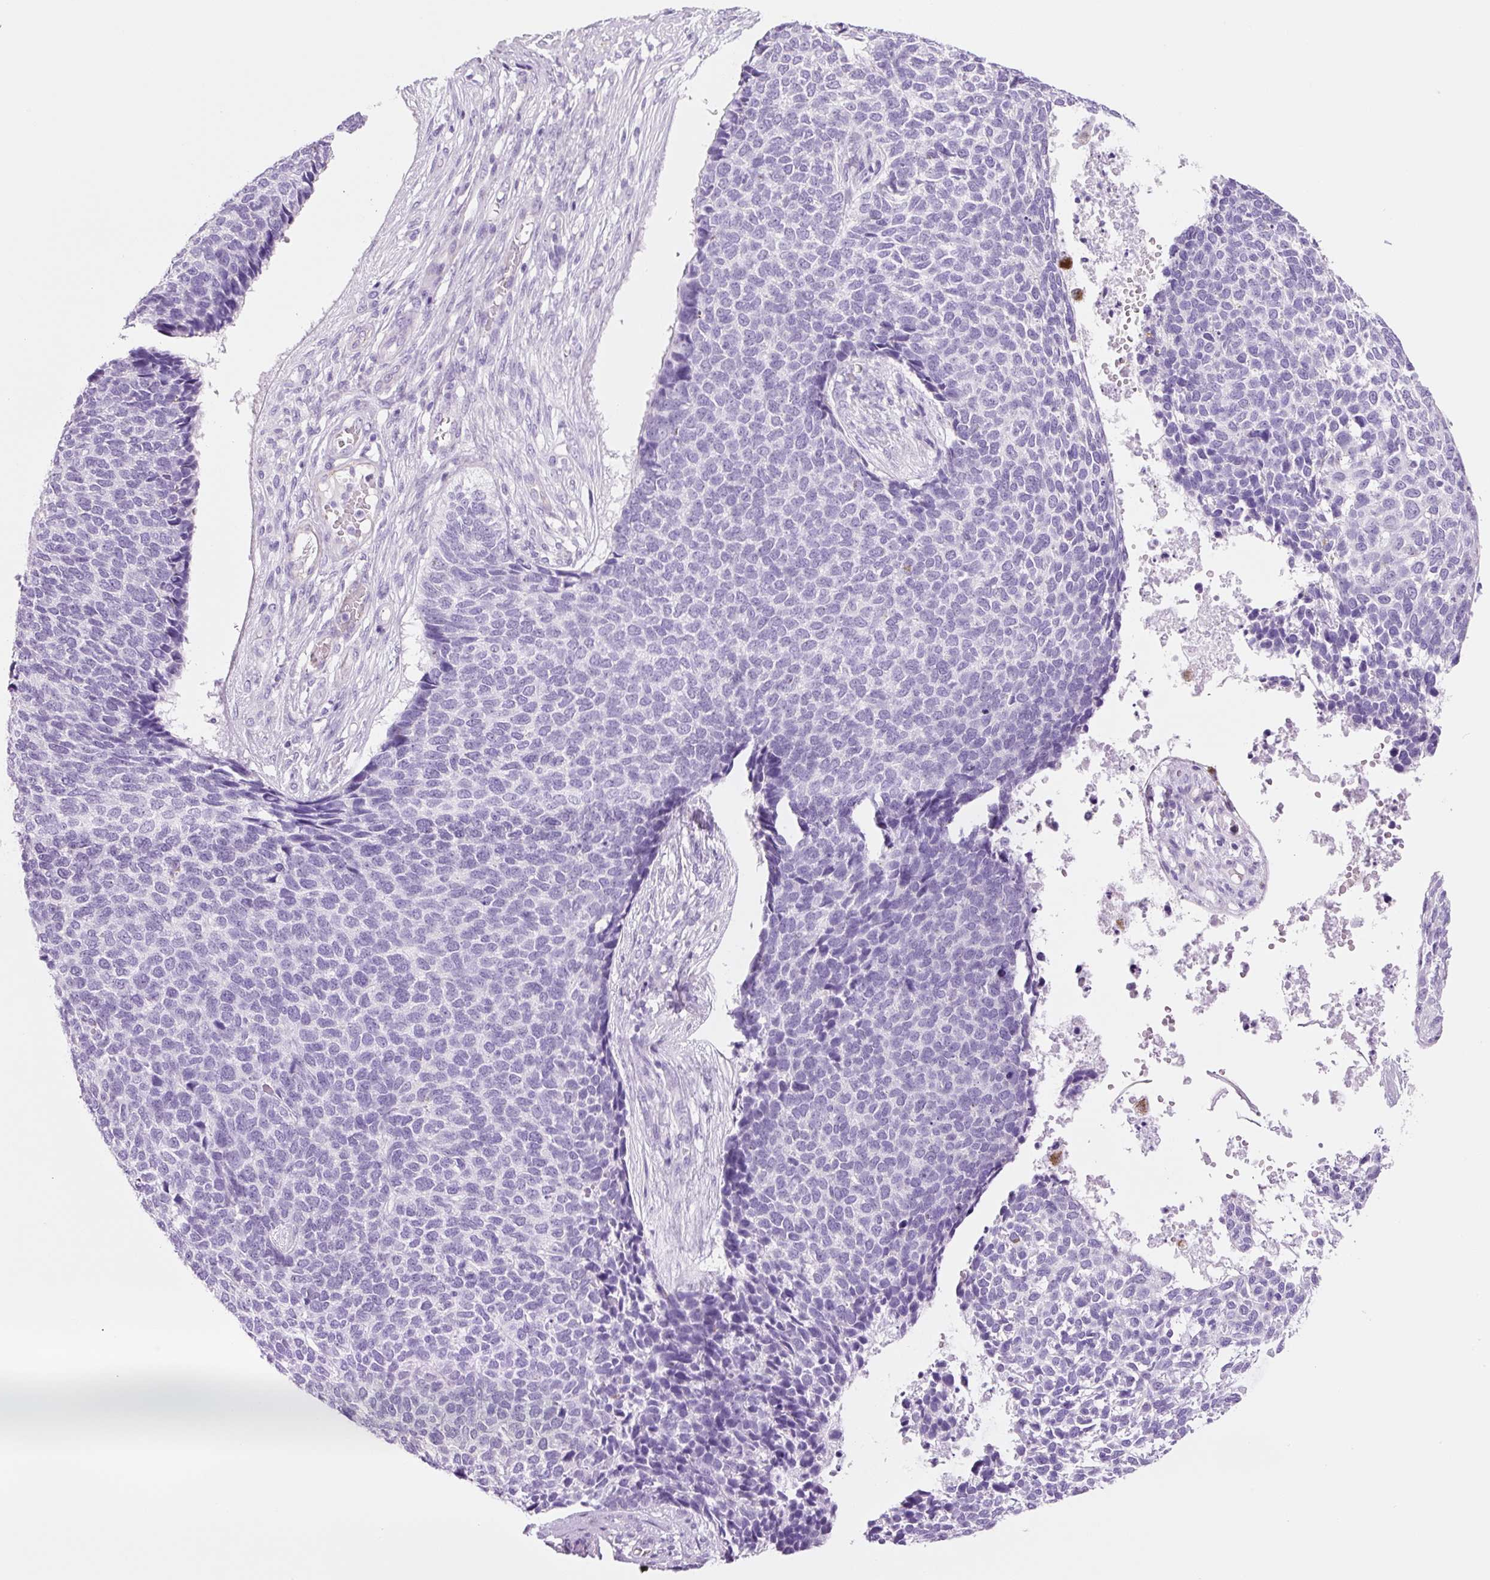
{"staining": {"intensity": "negative", "quantity": "none", "location": "none"}, "tissue": "skin cancer", "cell_type": "Tumor cells", "image_type": "cancer", "snomed": [{"axis": "morphology", "description": "Basal cell carcinoma"}, {"axis": "topography", "description": "Skin"}], "caption": "This is an IHC photomicrograph of human skin cancer (basal cell carcinoma). There is no expression in tumor cells.", "gene": "ADSS1", "patient": {"sex": "female", "age": 84}}